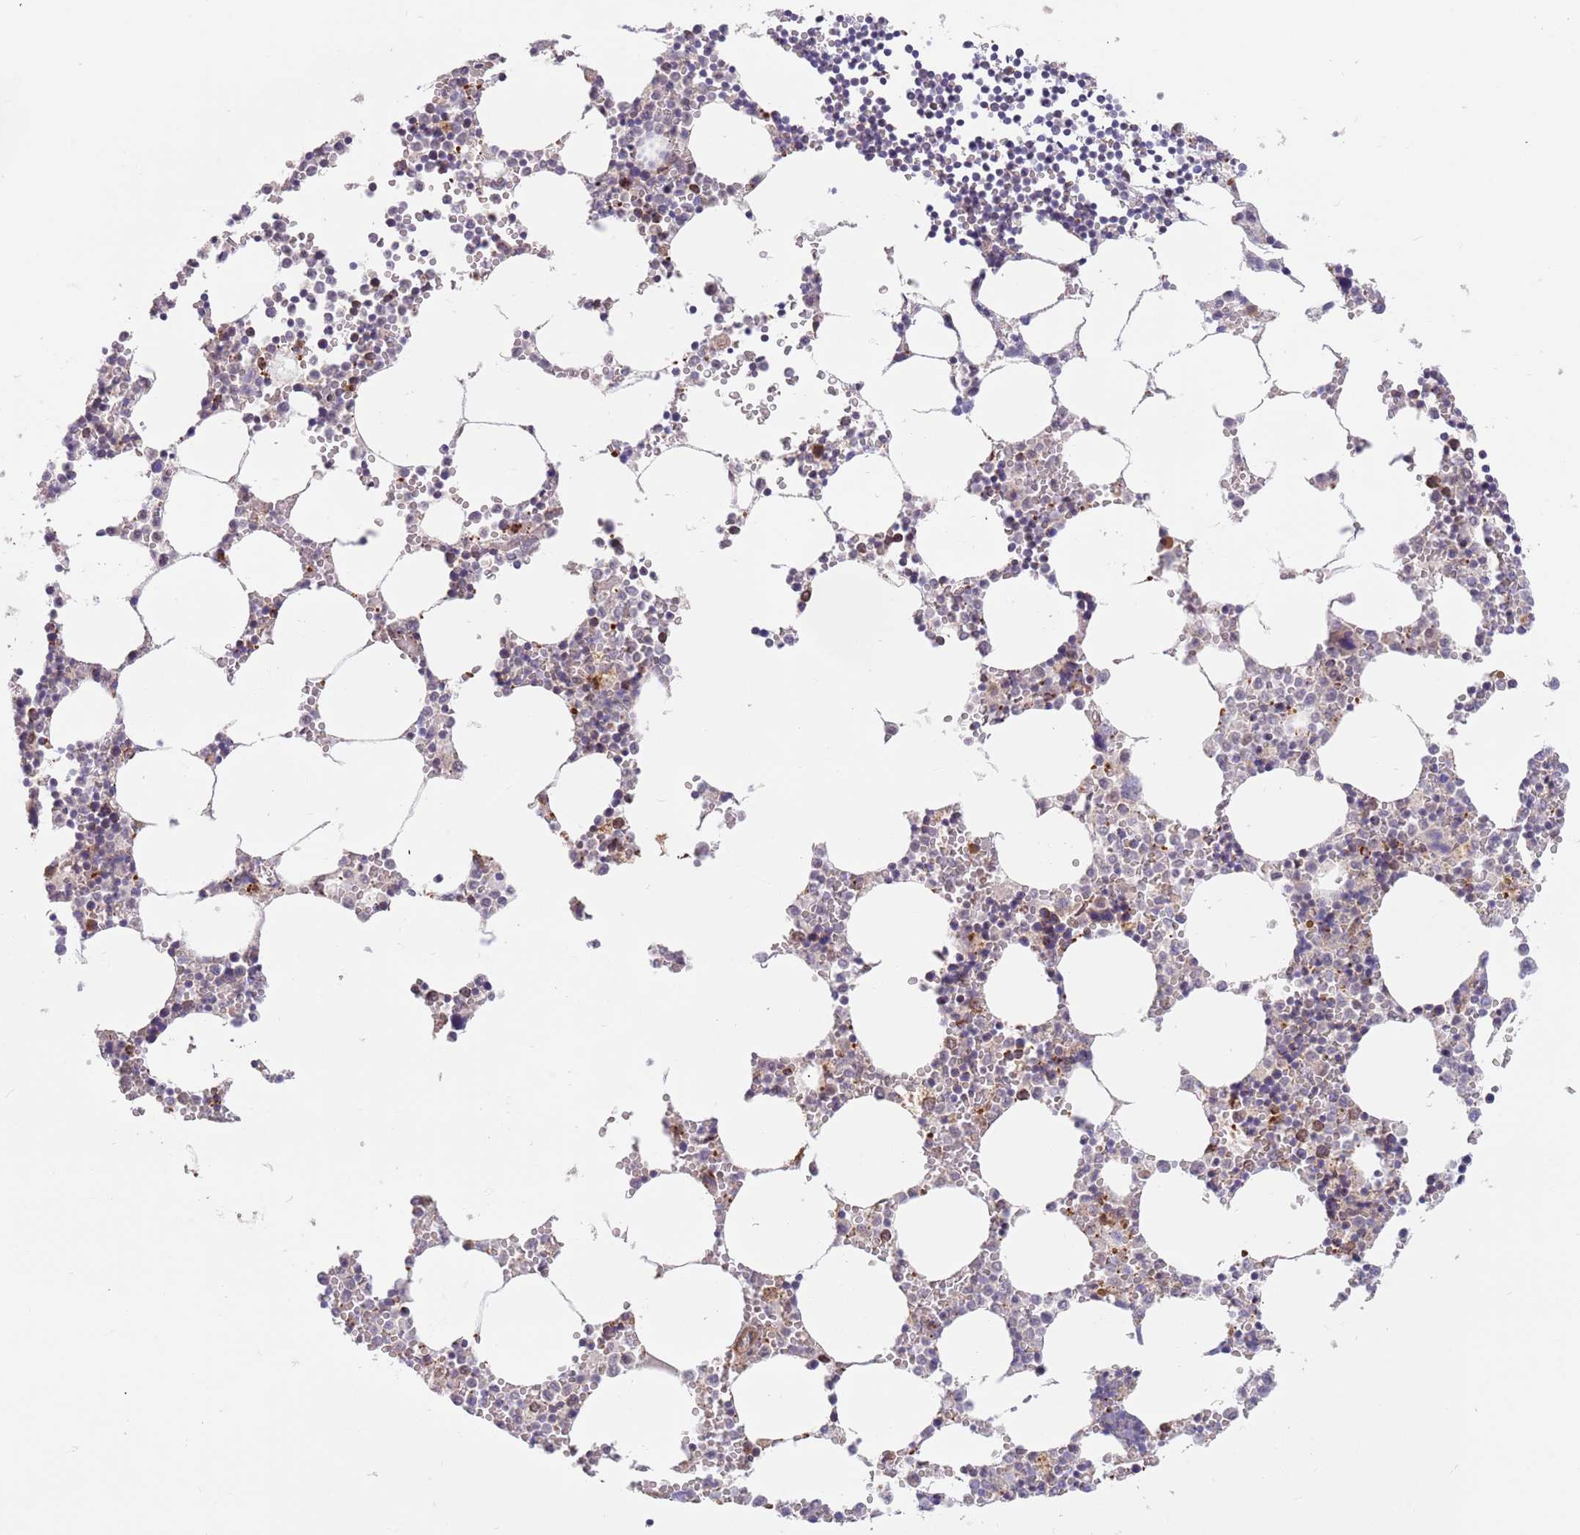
{"staining": {"intensity": "moderate", "quantity": "<25%", "location": "cytoplasmic/membranous"}, "tissue": "bone marrow", "cell_type": "Hematopoietic cells", "image_type": "normal", "snomed": [{"axis": "morphology", "description": "Normal tissue, NOS"}, {"axis": "topography", "description": "Bone marrow"}], "caption": "There is low levels of moderate cytoplasmic/membranous staining in hematopoietic cells of benign bone marrow, as demonstrated by immunohistochemical staining (brown color).", "gene": "UQCC3", "patient": {"sex": "female", "age": 64}}